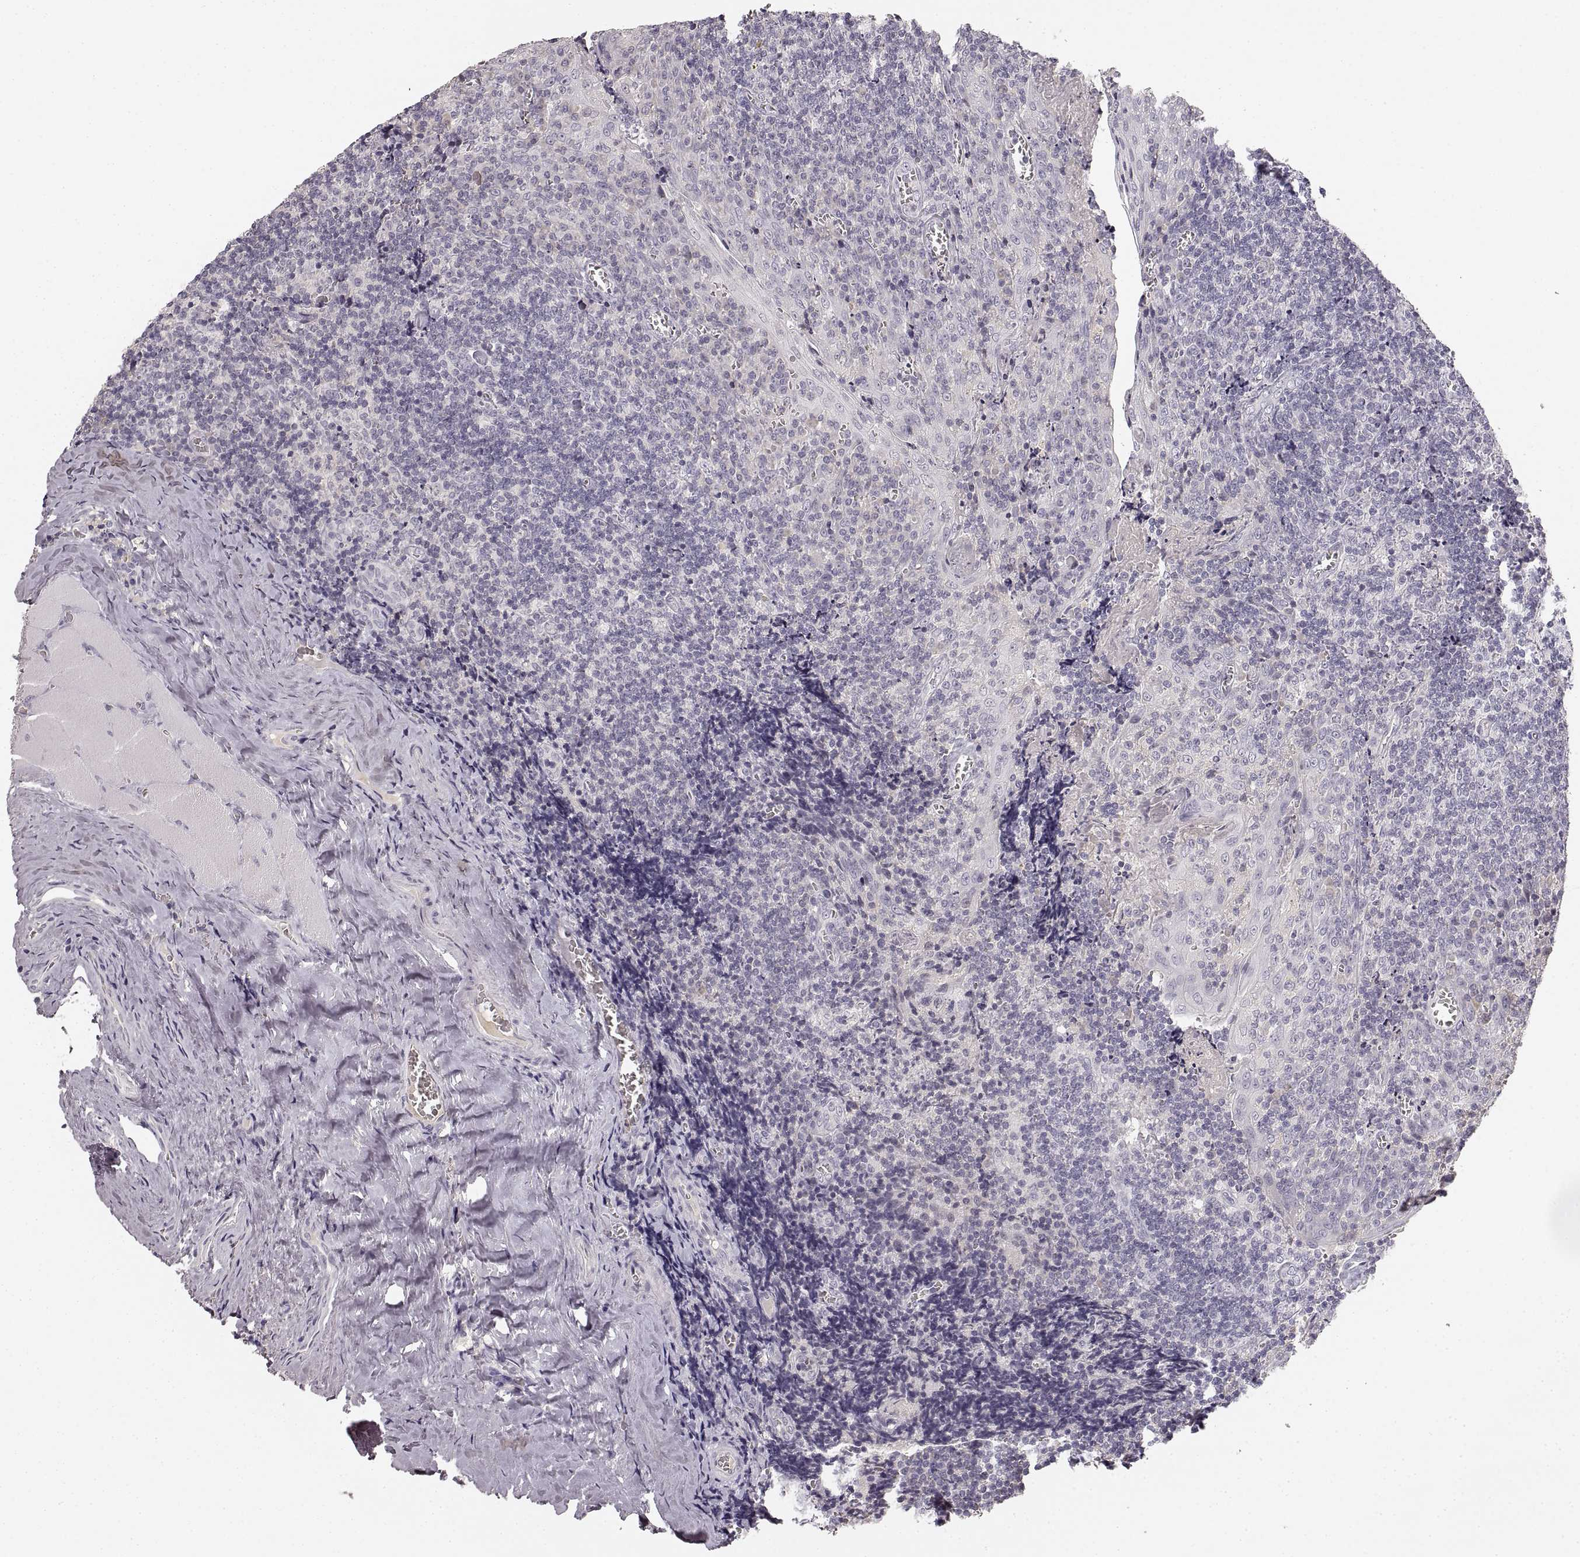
{"staining": {"intensity": "negative", "quantity": "none", "location": "none"}, "tissue": "tonsil", "cell_type": "Germinal center cells", "image_type": "normal", "snomed": [{"axis": "morphology", "description": "Normal tissue, NOS"}, {"axis": "morphology", "description": "Inflammation, NOS"}, {"axis": "topography", "description": "Tonsil"}], "caption": "Immunohistochemistry (IHC) of unremarkable human tonsil exhibits no positivity in germinal center cells.", "gene": "RUNDC3A", "patient": {"sex": "female", "age": 31}}